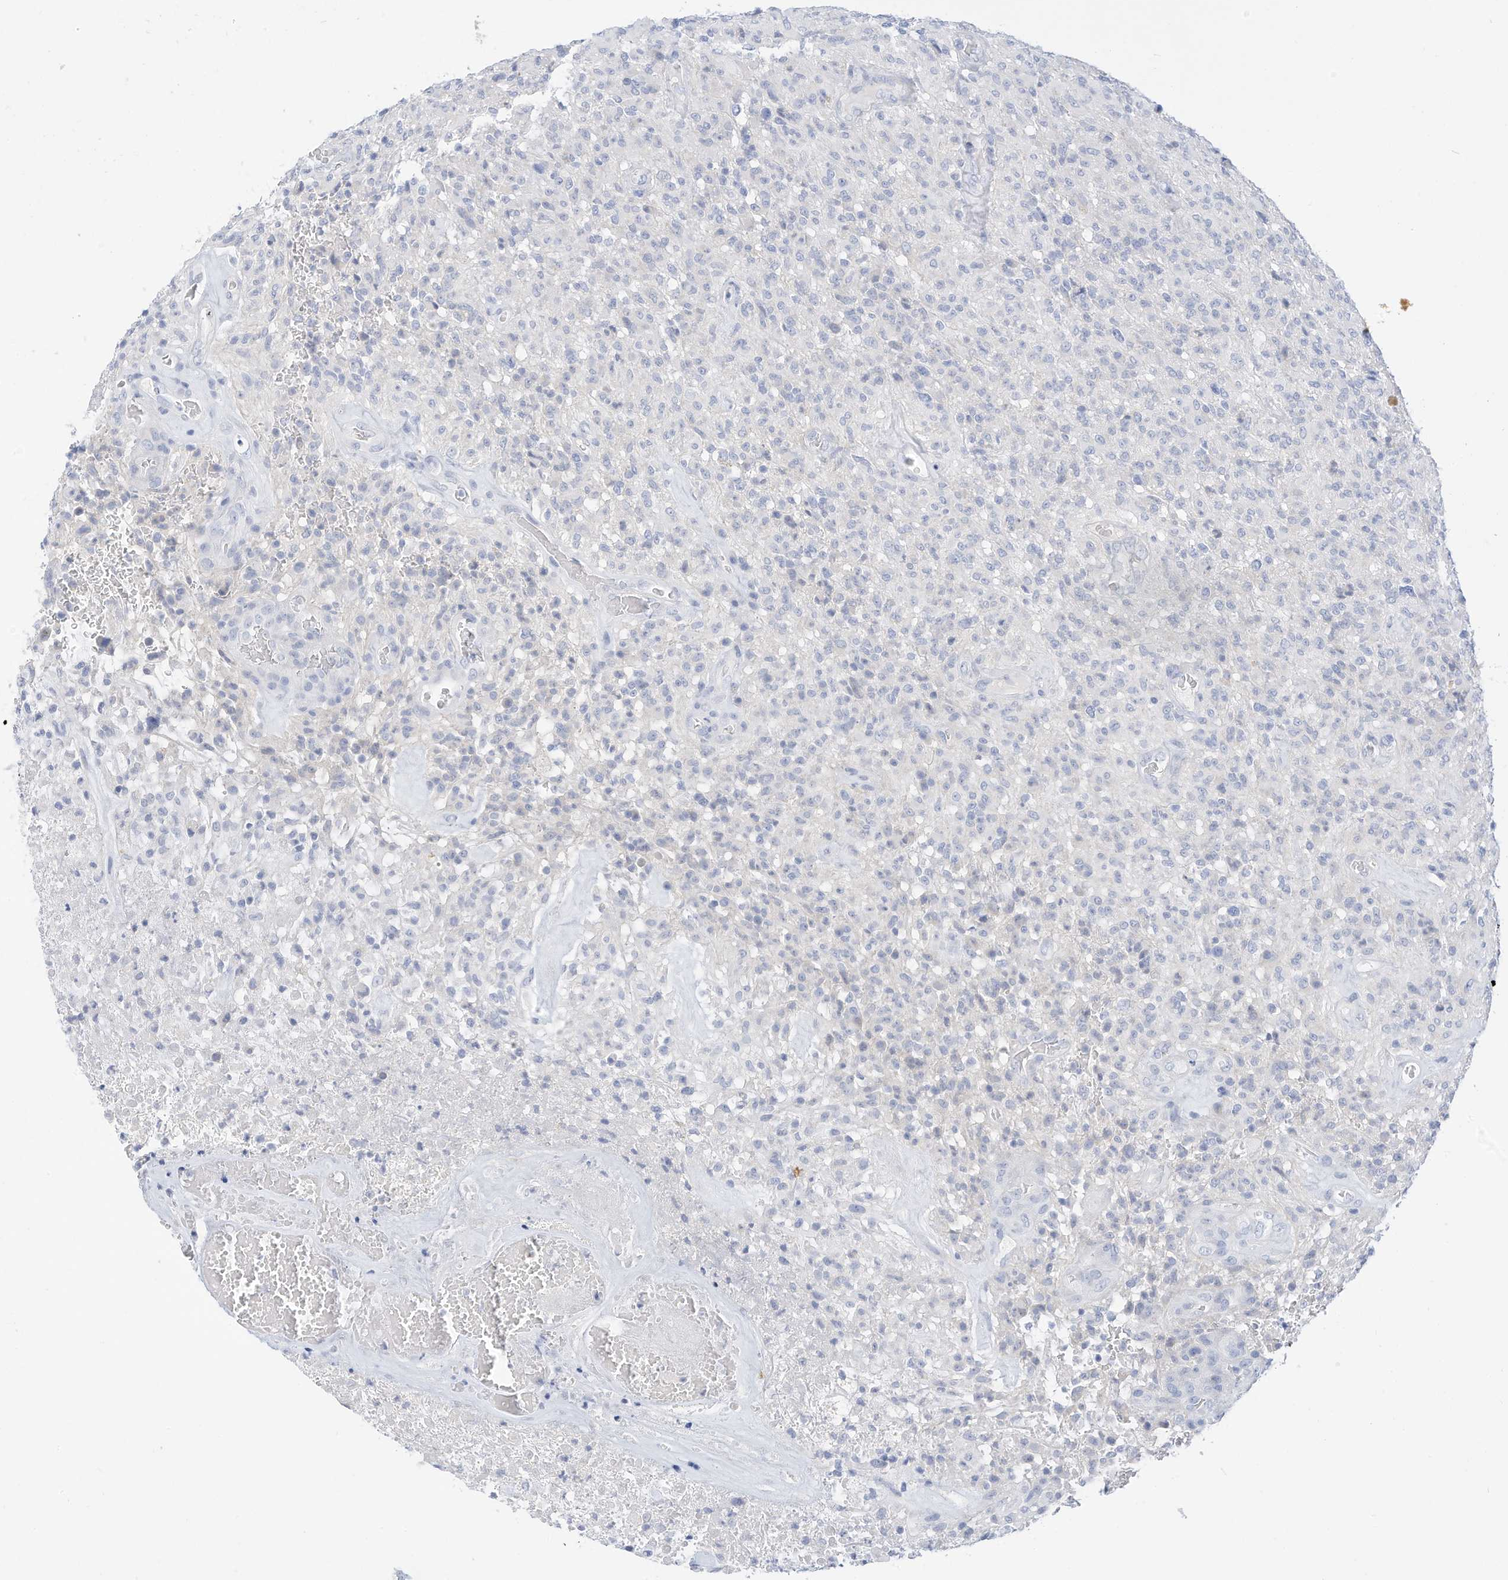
{"staining": {"intensity": "negative", "quantity": "none", "location": "none"}, "tissue": "glioma", "cell_type": "Tumor cells", "image_type": "cancer", "snomed": [{"axis": "morphology", "description": "Glioma, malignant, High grade"}, {"axis": "topography", "description": "Brain"}], "caption": "Tumor cells show no significant protein staining in glioma.", "gene": "SPOCD1", "patient": {"sex": "female", "age": 57}}